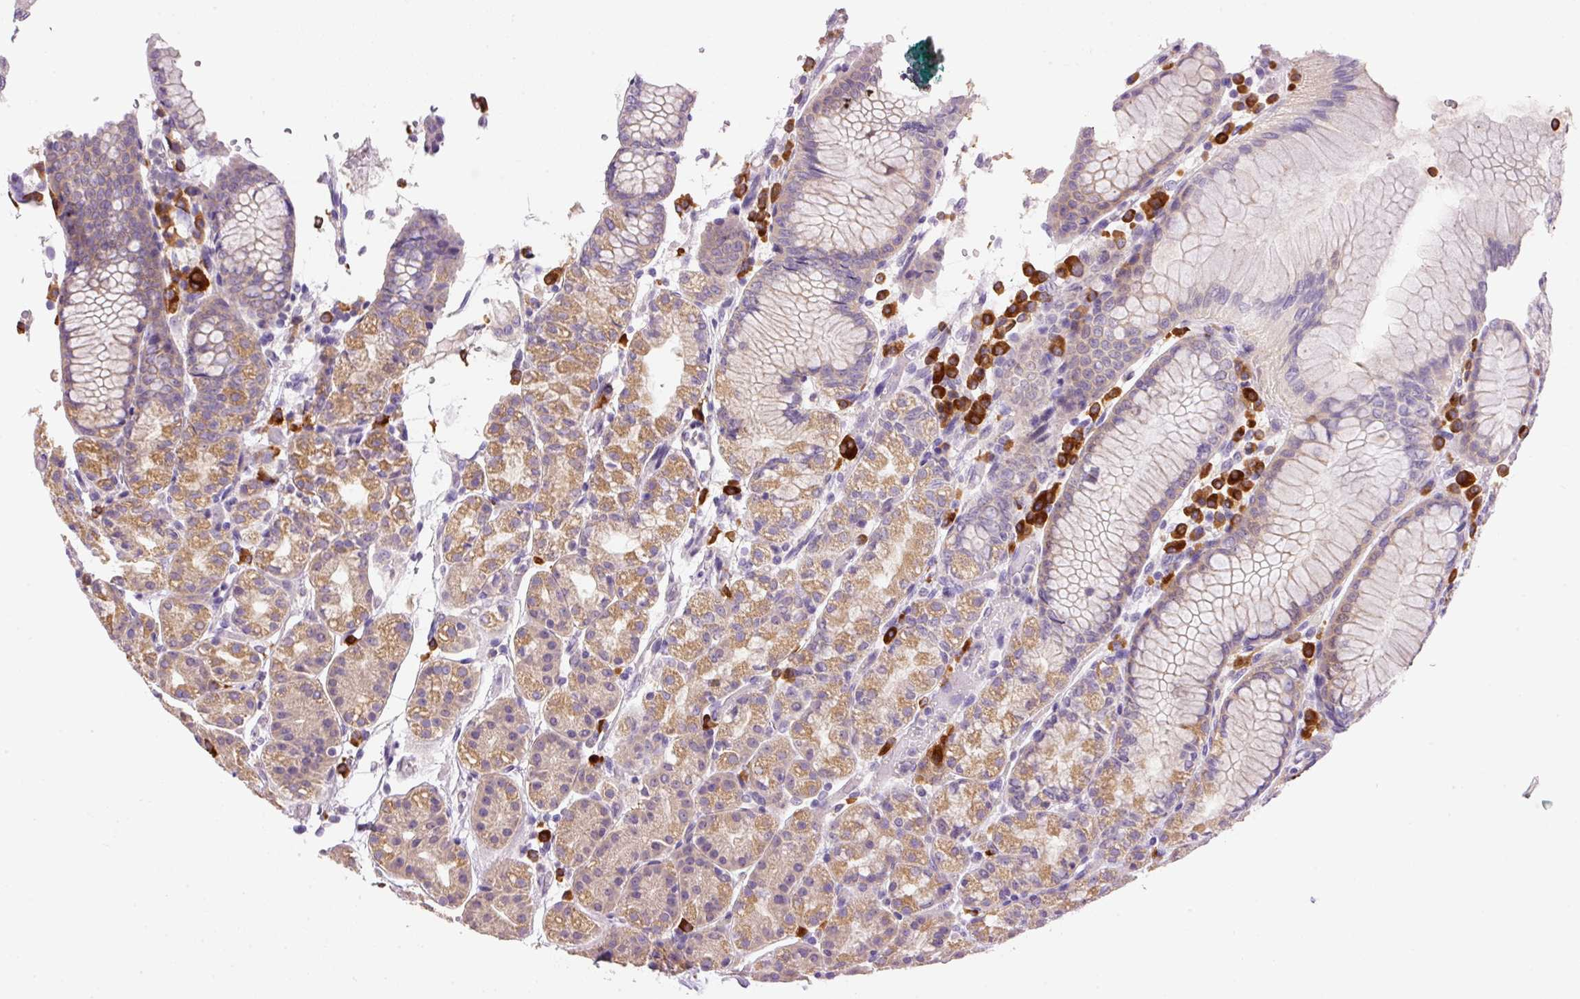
{"staining": {"intensity": "moderate", "quantity": ">75%", "location": "cytoplasmic/membranous"}, "tissue": "stomach", "cell_type": "Glandular cells", "image_type": "normal", "snomed": [{"axis": "morphology", "description": "Normal tissue, NOS"}, {"axis": "topography", "description": "Stomach"}], "caption": "Stomach stained with DAB IHC demonstrates medium levels of moderate cytoplasmic/membranous staining in about >75% of glandular cells.", "gene": "PNPLA5", "patient": {"sex": "female", "age": 57}}